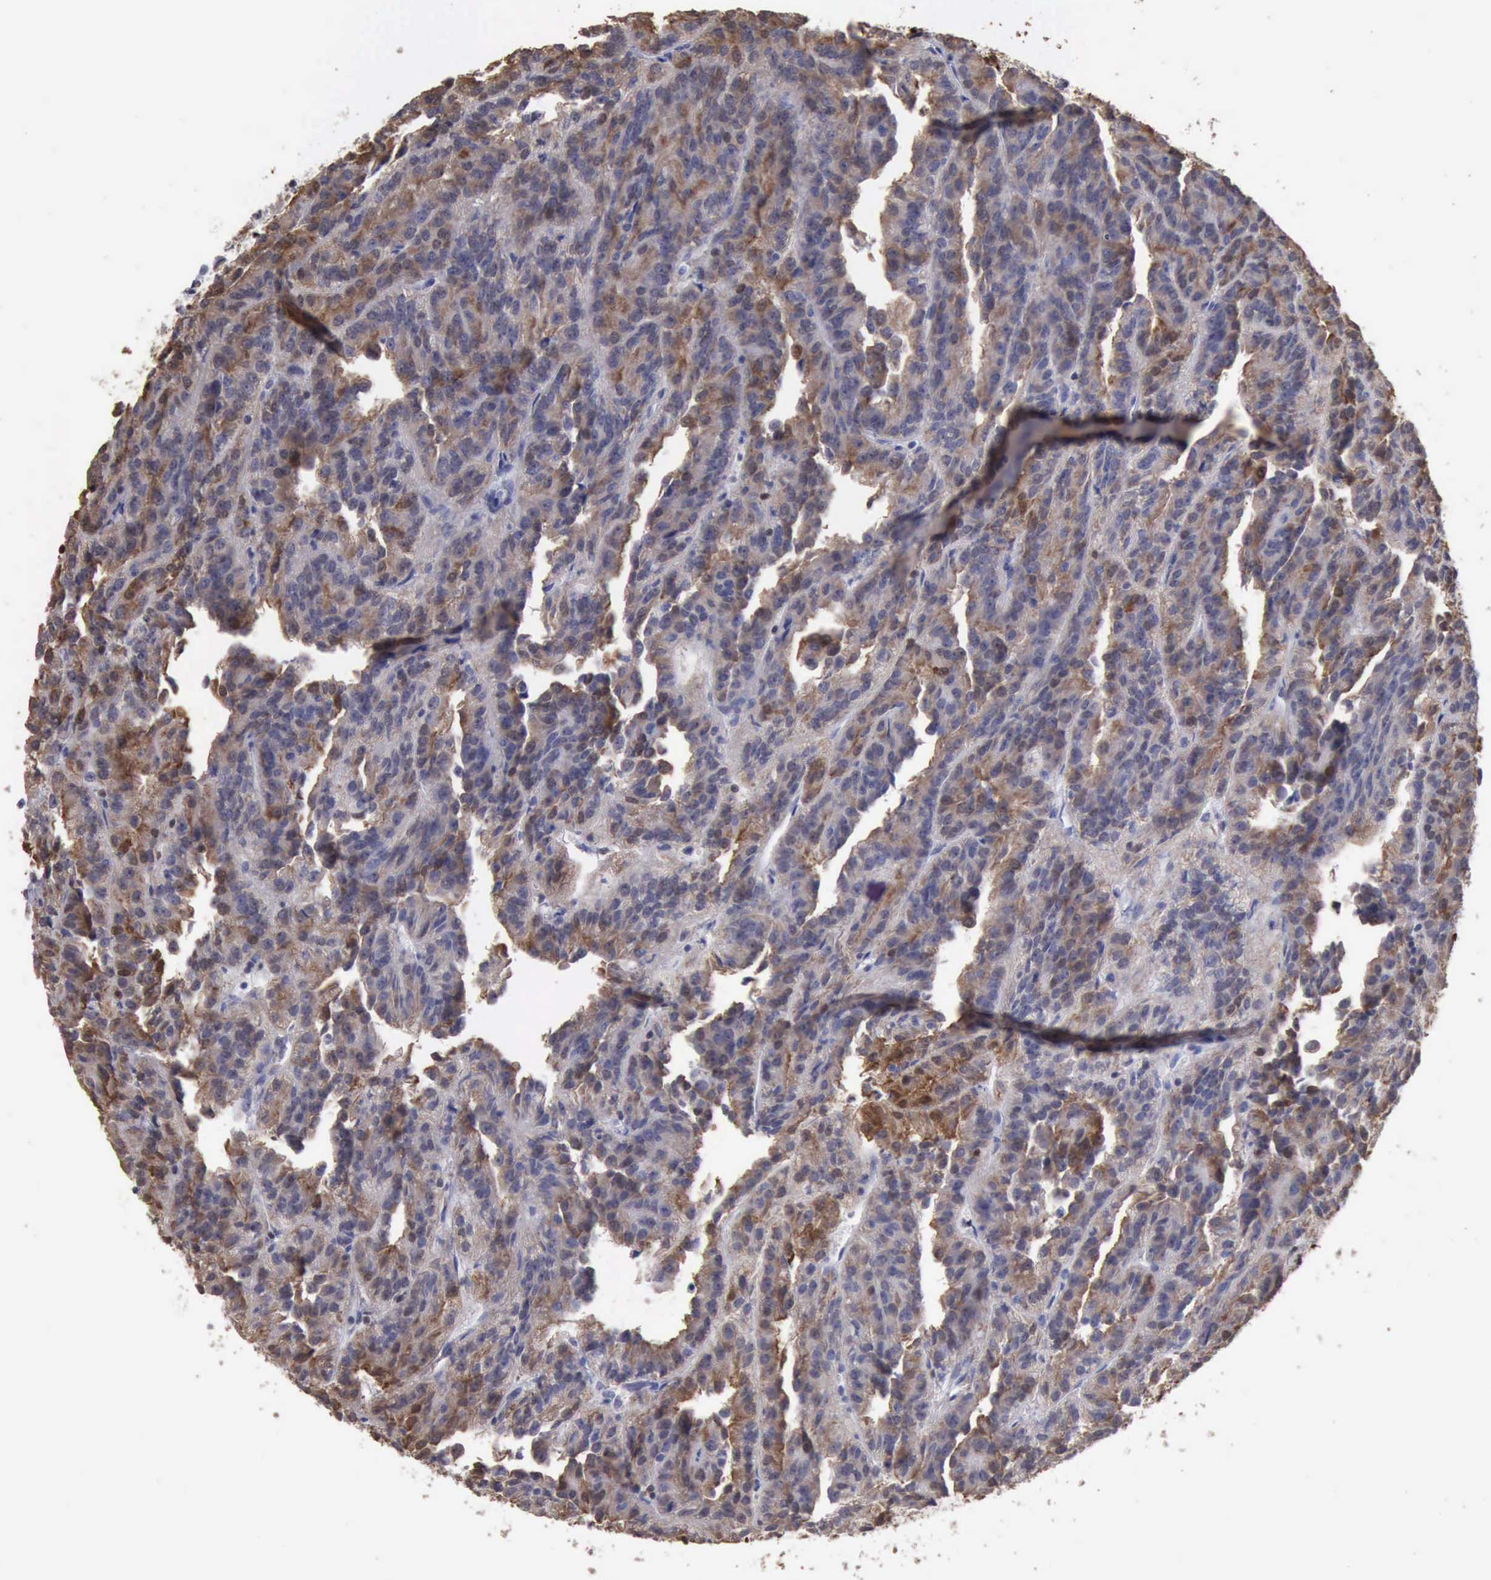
{"staining": {"intensity": "weak", "quantity": "25%-75%", "location": "cytoplasmic/membranous"}, "tissue": "renal cancer", "cell_type": "Tumor cells", "image_type": "cancer", "snomed": [{"axis": "morphology", "description": "Adenocarcinoma, NOS"}, {"axis": "topography", "description": "Kidney"}], "caption": "Human renal cancer (adenocarcinoma) stained with a protein marker displays weak staining in tumor cells.", "gene": "STAT1", "patient": {"sex": "male", "age": 46}}